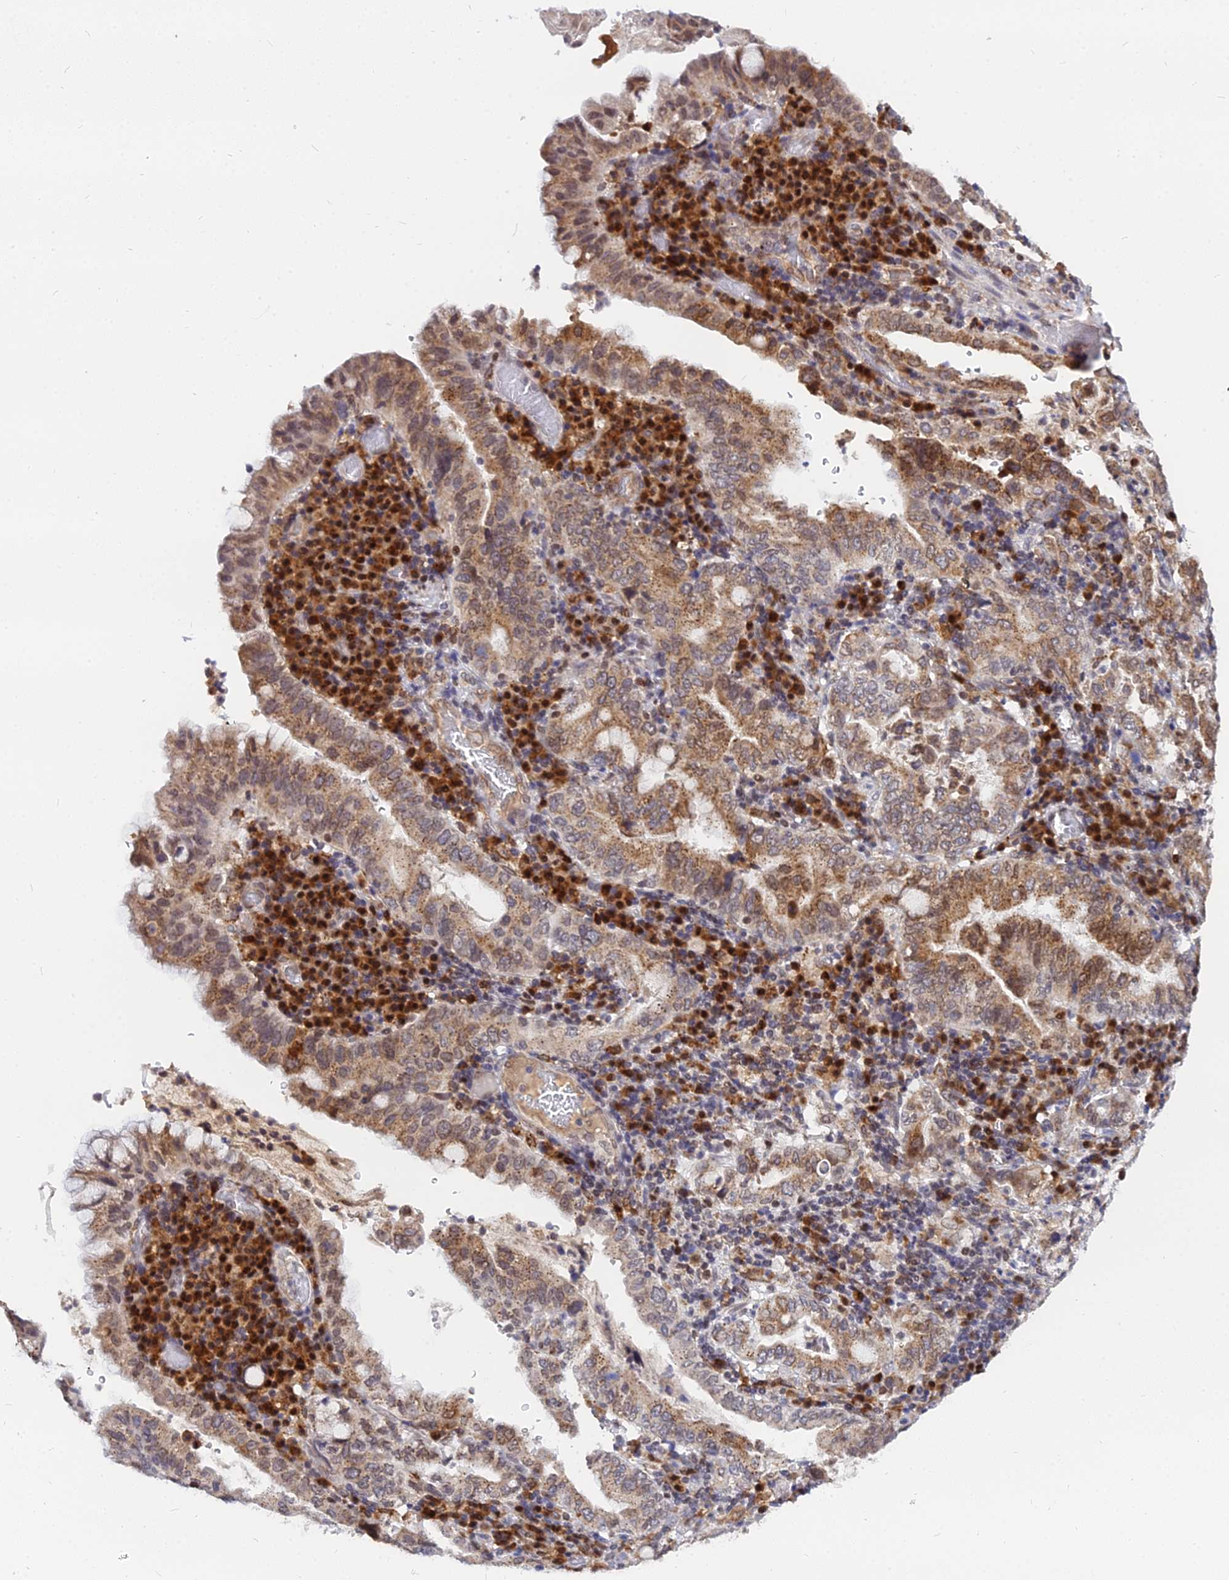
{"staining": {"intensity": "moderate", "quantity": ">75%", "location": "cytoplasmic/membranous,nuclear"}, "tissue": "stomach cancer", "cell_type": "Tumor cells", "image_type": "cancer", "snomed": [{"axis": "morphology", "description": "Normal tissue, NOS"}, {"axis": "morphology", "description": "Adenocarcinoma, NOS"}, {"axis": "topography", "description": "Esophagus"}, {"axis": "topography", "description": "Stomach, upper"}, {"axis": "topography", "description": "Peripheral nerve tissue"}], "caption": "Stomach cancer (adenocarcinoma) stained for a protein reveals moderate cytoplasmic/membranous and nuclear positivity in tumor cells.", "gene": "RNF121", "patient": {"sex": "male", "age": 62}}